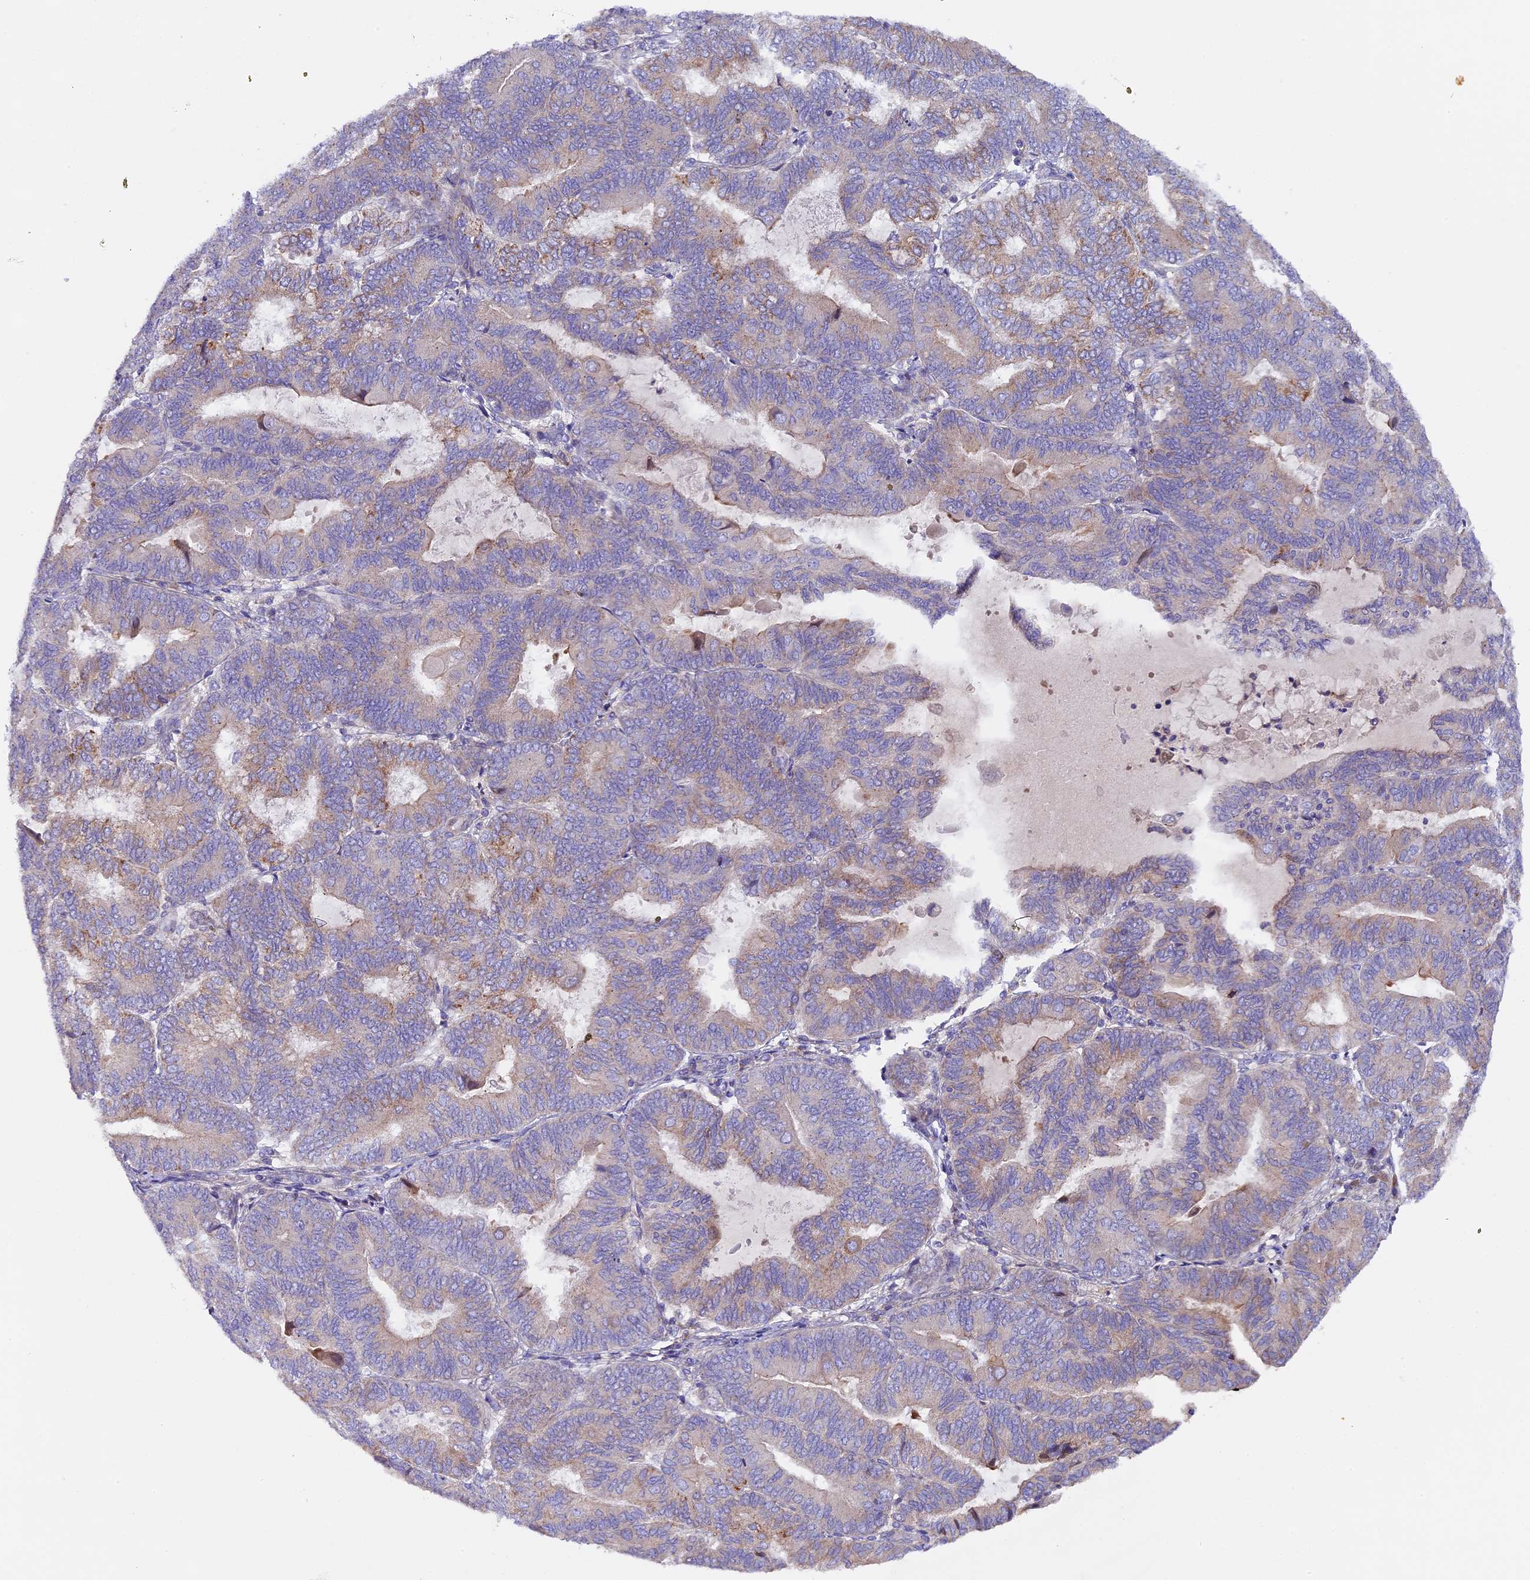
{"staining": {"intensity": "weak", "quantity": "<25%", "location": "cytoplasmic/membranous"}, "tissue": "endometrial cancer", "cell_type": "Tumor cells", "image_type": "cancer", "snomed": [{"axis": "morphology", "description": "Adenocarcinoma, NOS"}, {"axis": "topography", "description": "Endometrium"}], "caption": "This image is of endometrial cancer stained with IHC to label a protein in brown with the nuclei are counter-stained blue. There is no positivity in tumor cells.", "gene": "PIGU", "patient": {"sex": "female", "age": 81}}